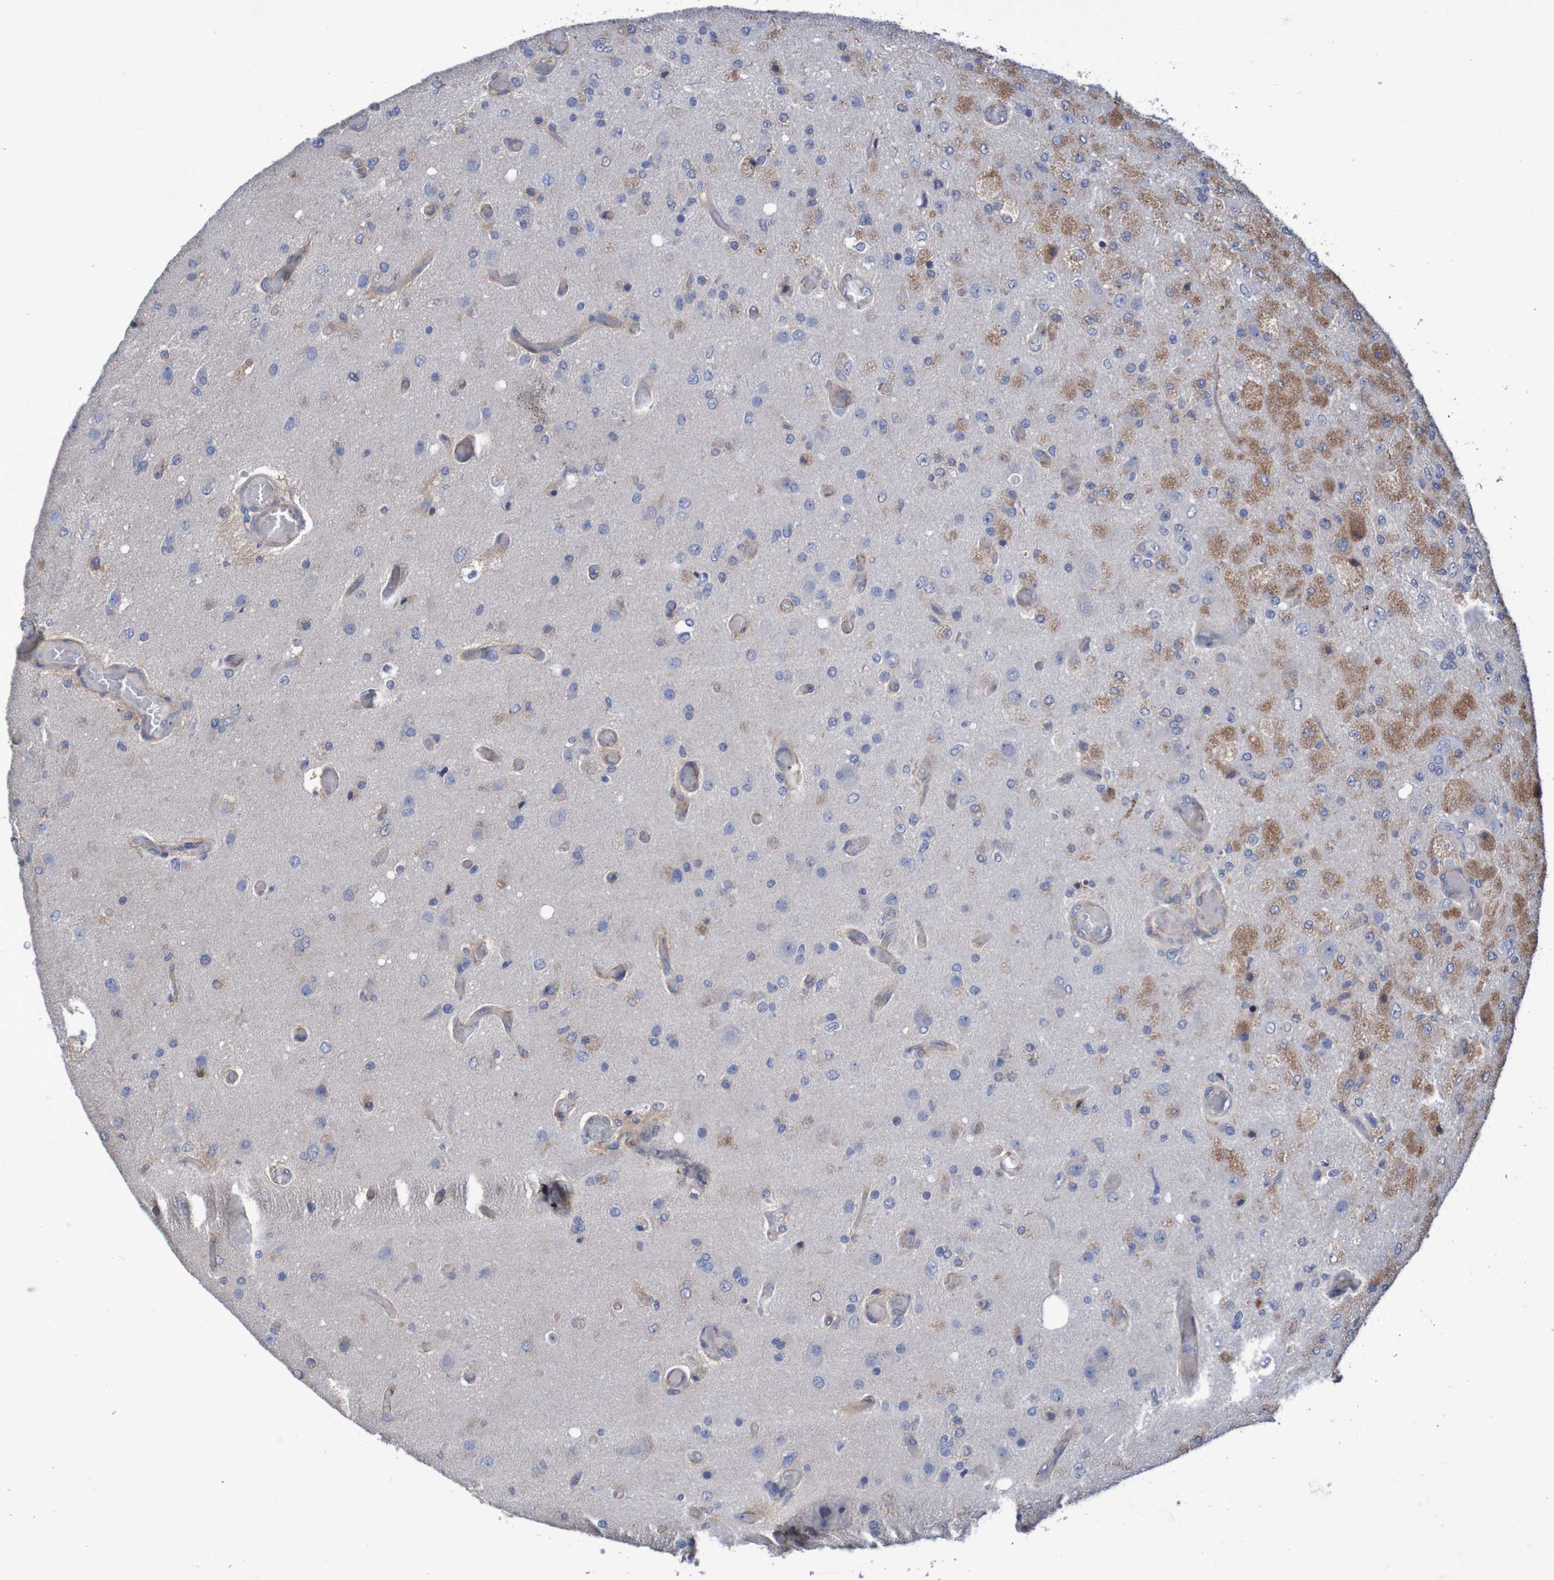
{"staining": {"intensity": "moderate", "quantity": "<25%", "location": "cytoplasmic/membranous"}, "tissue": "glioma", "cell_type": "Tumor cells", "image_type": "cancer", "snomed": [{"axis": "morphology", "description": "Normal tissue, NOS"}, {"axis": "morphology", "description": "Glioma, malignant, High grade"}, {"axis": "topography", "description": "Cerebral cortex"}], "caption": "An IHC image of tumor tissue is shown. Protein staining in brown highlights moderate cytoplasmic/membranous positivity in malignant high-grade glioma within tumor cells. The staining was performed using DAB, with brown indicating positive protein expression. Nuclei are stained blue with hematoxylin.", "gene": "NECTIN2", "patient": {"sex": "male", "age": 77}}